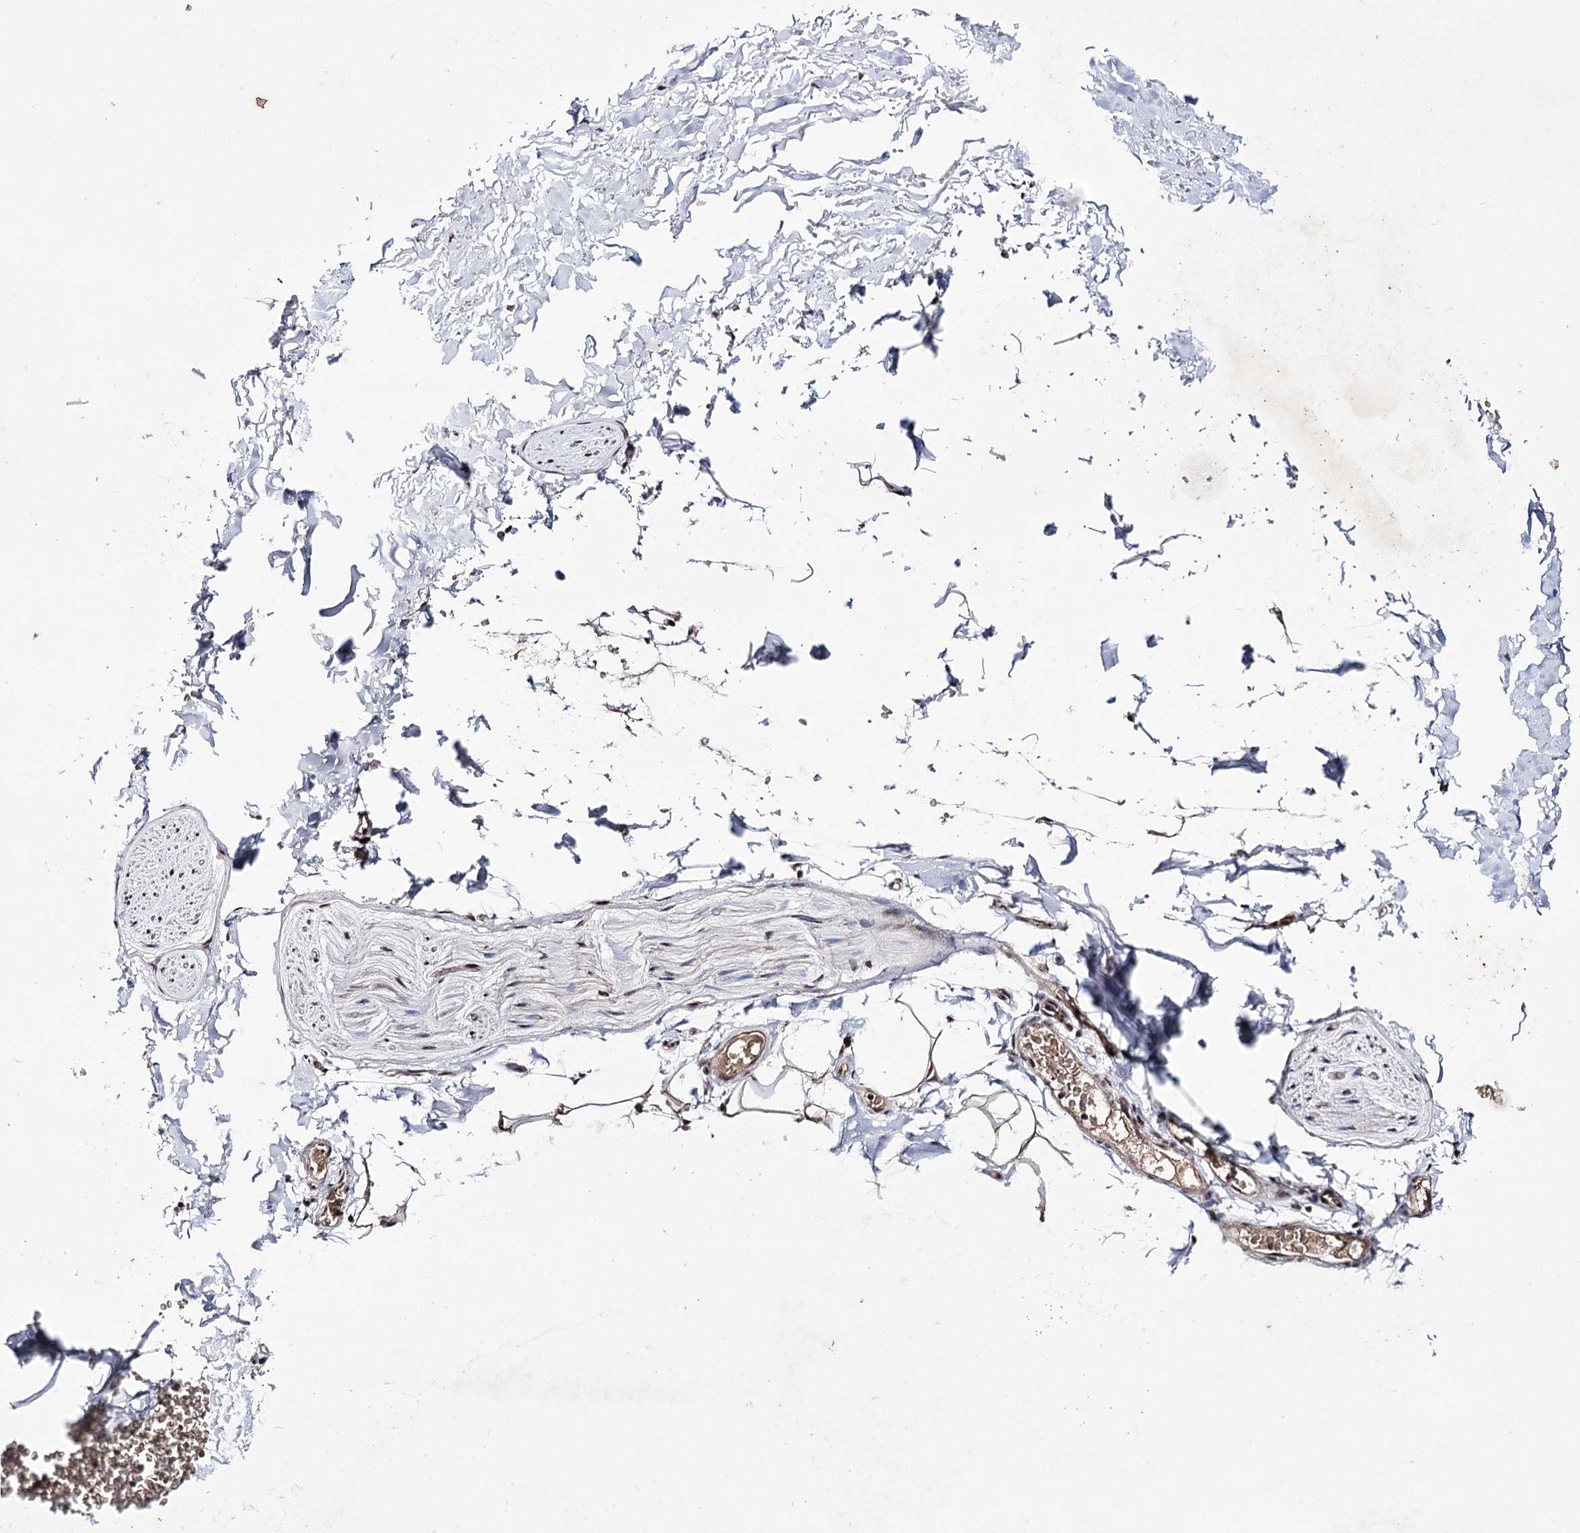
{"staining": {"intensity": "moderate", "quantity": "<25%", "location": "nuclear"}, "tissue": "adipose tissue", "cell_type": "Adipocytes", "image_type": "normal", "snomed": [{"axis": "morphology", "description": "Normal tissue, NOS"}, {"axis": "topography", "description": "Cartilage tissue"}, {"axis": "topography", "description": "Bronchus"}], "caption": "Immunohistochemistry staining of benign adipose tissue, which shows low levels of moderate nuclear staining in approximately <25% of adipocytes indicating moderate nuclear protein staining. The staining was performed using DAB (brown) for protein detection and nuclei were counterstained in hematoxylin (blue).", "gene": "PRPF40A", "patient": {"sex": "female", "age": 73}}